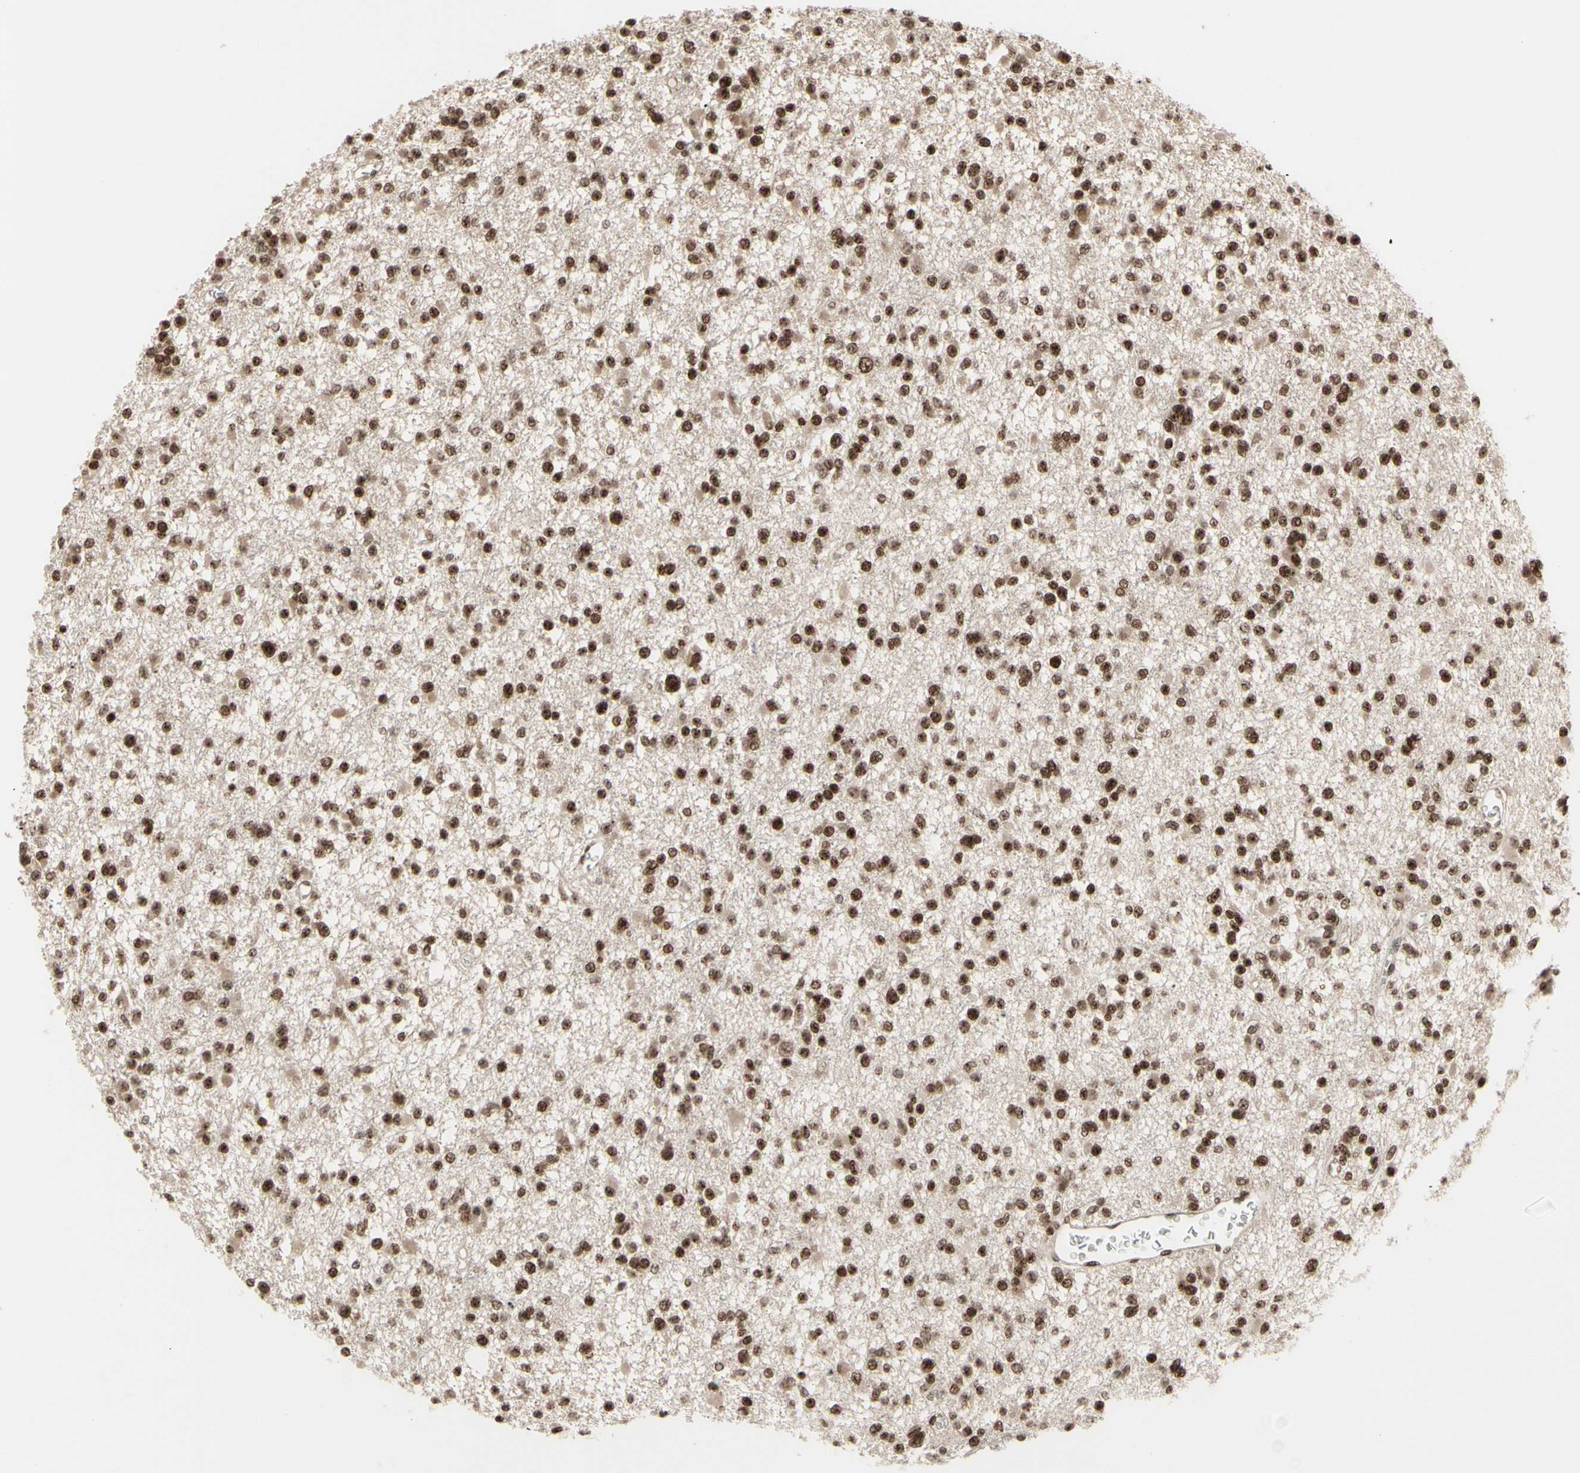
{"staining": {"intensity": "moderate", "quantity": ">75%", "location": "cytoplasmic/membranous,nuclear"}, "tissue": "glioma", "cell_type": "Tumor cells", "image_type": "cancer", "snomed": [{"axis": "morphology", "description": "Glioma, malignant, Low grade"}, {"axis": "topography", "description": "Brain"}], "caption": "Glioma tissue demonstrates moderate cytoplasmic/membranous and nuclear staining in approximately >75% of tumor cells, visualized by immunohistochemistry. The staining was performed using DAB (3,3'-diaminobenzidine) to visualize the protein expression in brown, while the nuclei were stained in blue with hematoxylin (Magnification: 20x).", "gene": "CBX1", "patient": {"sex": "female", "age": 22}}